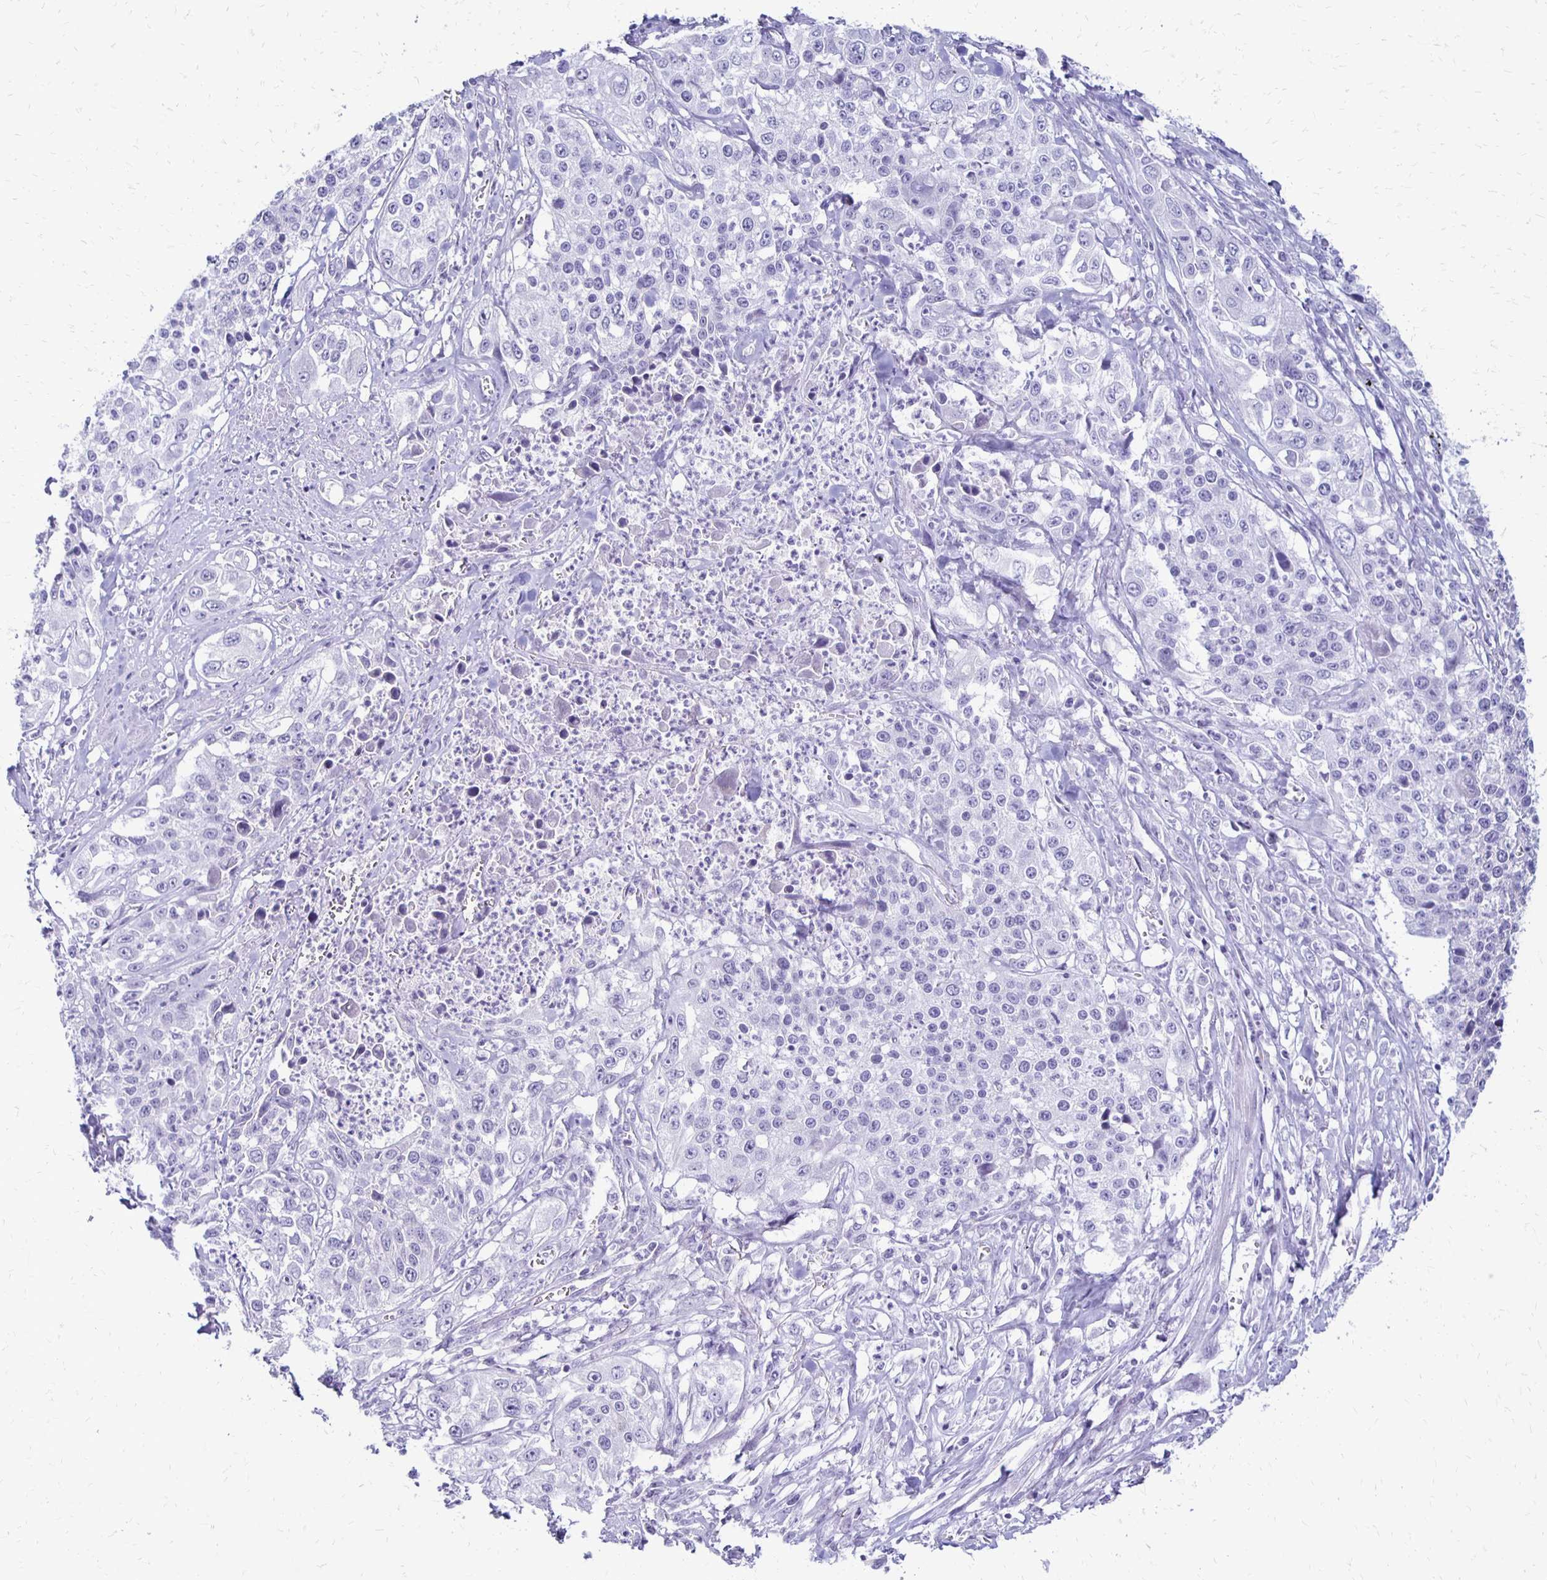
{"staining": {"intensity": "negative", "quantity": "none", "location": "none"}, "tissue": "lung cancer", "cell_type": "Tumor cells", "image_type": "cancer", "snomed": [{"axis": "morphology", "description": "Squamous cell carcinoma, NOS"}, {"axis": "morphology", "description": "Squamous cell carcinoma, metastatic, NOS"}, {"axis": "topography", "description": "Lung"}, {"axis": "topography", "description": "Pleura, NOS"}], "caption": "This is an IHC photomicrograph of lung squamous cell carcinoma. There is no positivity in tumor cells.", "gene": "RYR1", "patient": {"sex": "male", "age": 72}}